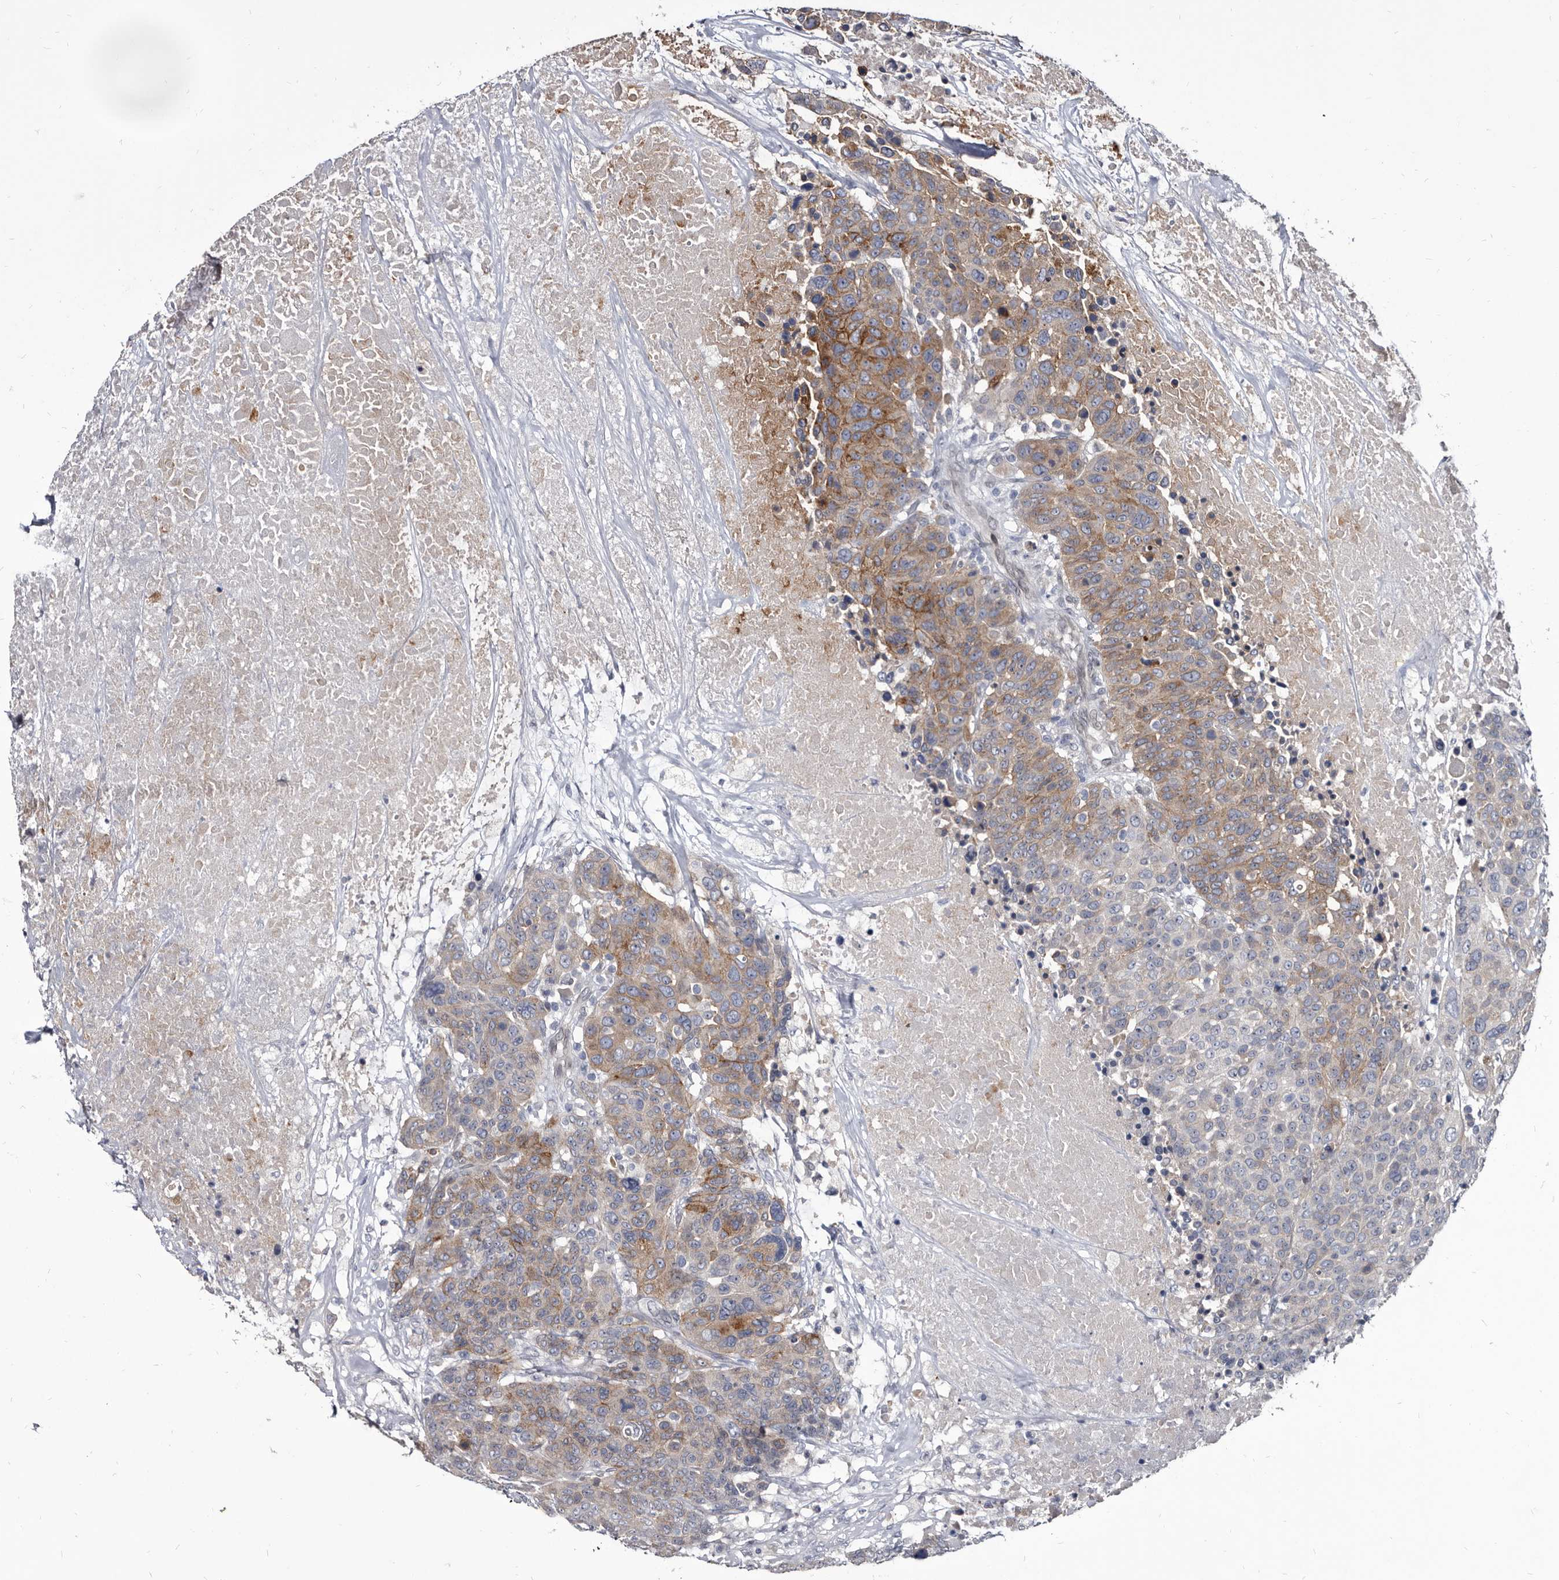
{"staining": {"intensity": "moderate", "quantity": "25%-75%", "location": "cytoplasmic/membranous"}, "tissue": "breast cancer", "cell_type": "Tumor cells", "image_type": "cancer", "snomed": [{"axis": "morphology", "description": "Duct carcinoma"}, {"axis": "topography", "description": "Breast"}], "caption": "Immunohistochemistry image of neoplastic tissue: human breast cancer stained using immunohistochemistry (IHC) reveals medium levels of moderate protein expression localized specifically in the cytoplasmic/membranous of tumor cells, appearing as a cytoplasmic/membranous brown color.", "gene": "PROM1", "patient": {"sex": "female", "age": 37}}